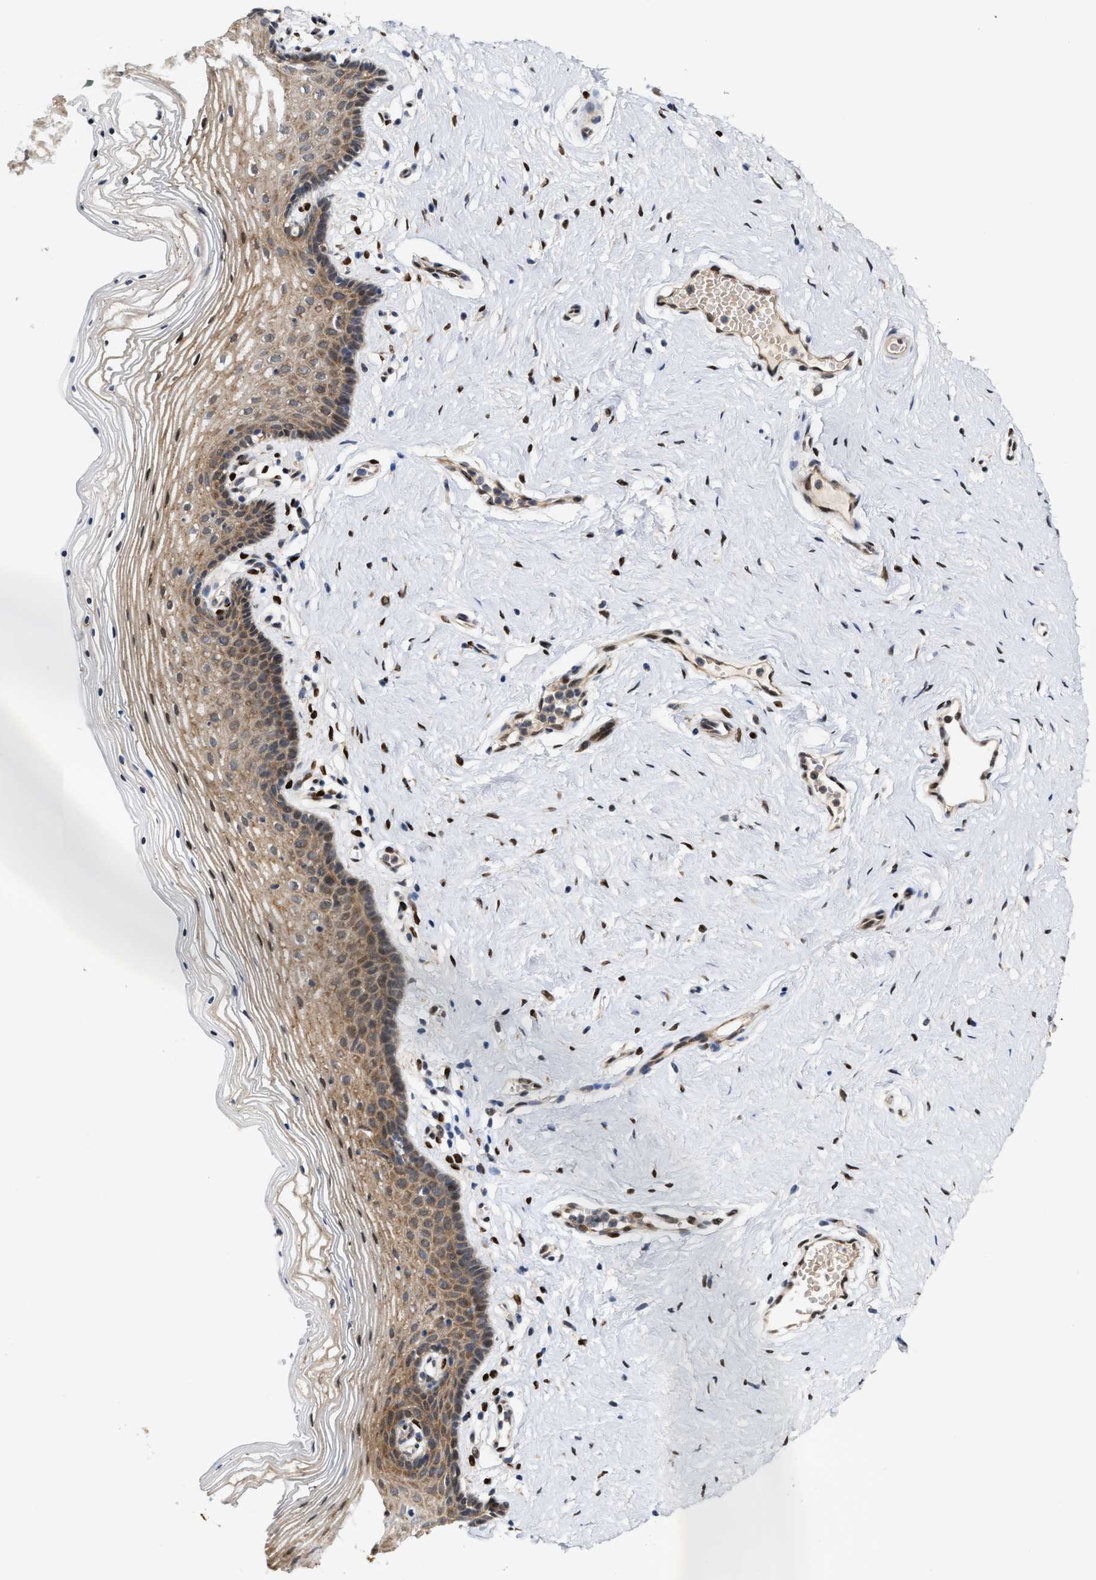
{"staining": {"intensity": "moderate", "quantity": ">75%", "location": "cytoplasmic/membranous"}, "tissue": "vagina", "cell_type": "Squamous epithelial cells", "image_type": "normal", "snomed": [{"axis": "morphology", "description": "Normal tissue, NOS"}, {"axis": "topography", "description": "Vagina"}], "caption": "A brown stain shows moderate cytoplasmic/membranous expression of a protein in squamous epithelial cells of unremarkable vagina.", "gene": "TCF4", "patient": {"sex": "female", "age": 32}}